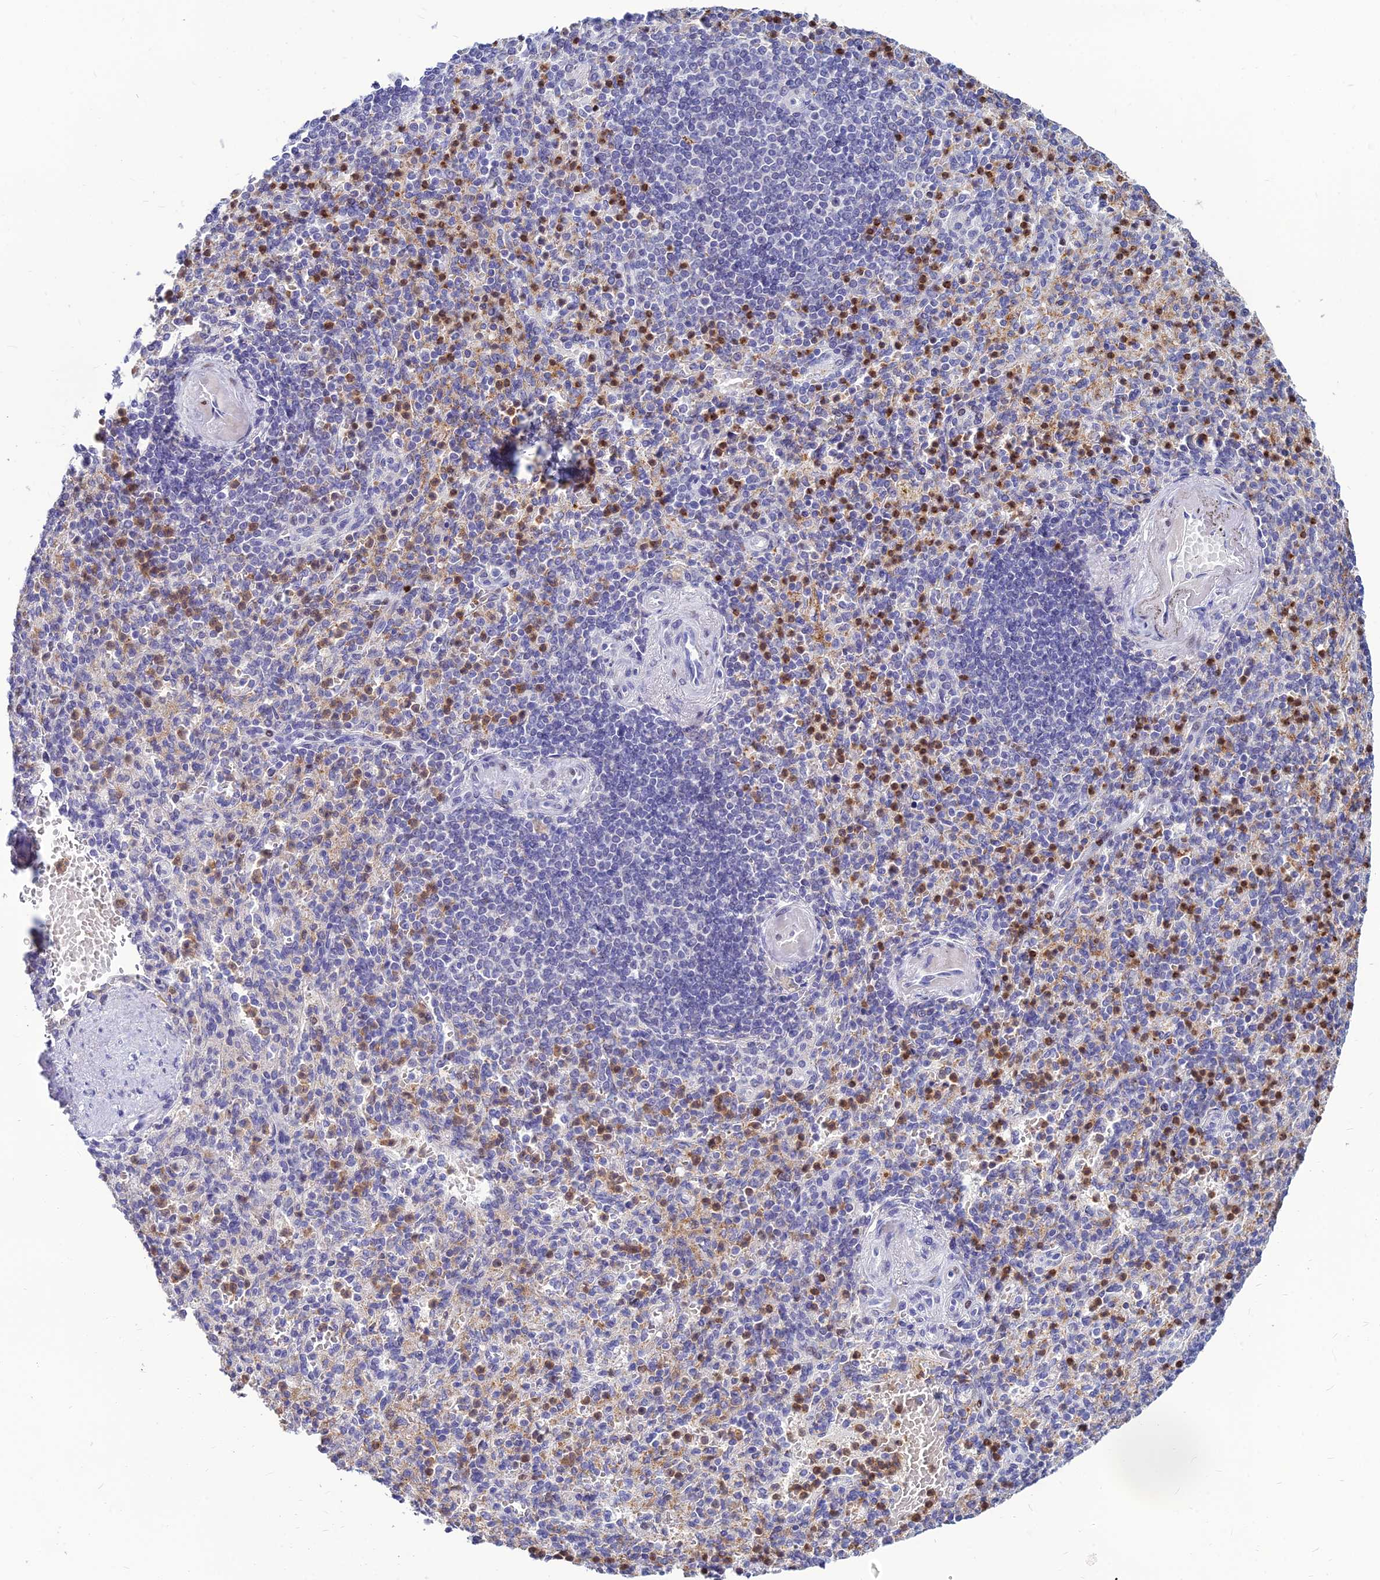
{"staining": {"intensity": "strong", "quantity": "<25%", "location": "cytoplasmic/membranous,nuclear"}, "tissue": "spleen", "cell_type": "Cells in red pulp", "image_type": "normal", "snomed": [{"axis": "morphology", "description": "Normal tissue, NOS"}, {"axis": "topography", "description": "Spleen"}], "caption": "Immunohistochemical staining of benign human spleen exhibits <25% levels of strong cytoplasmic/membranous,nuclear protein staining in about <25% of cells in red pulp.", "gene": "GOLGA6A", "patient": {"sex": "female", "age": 74}}